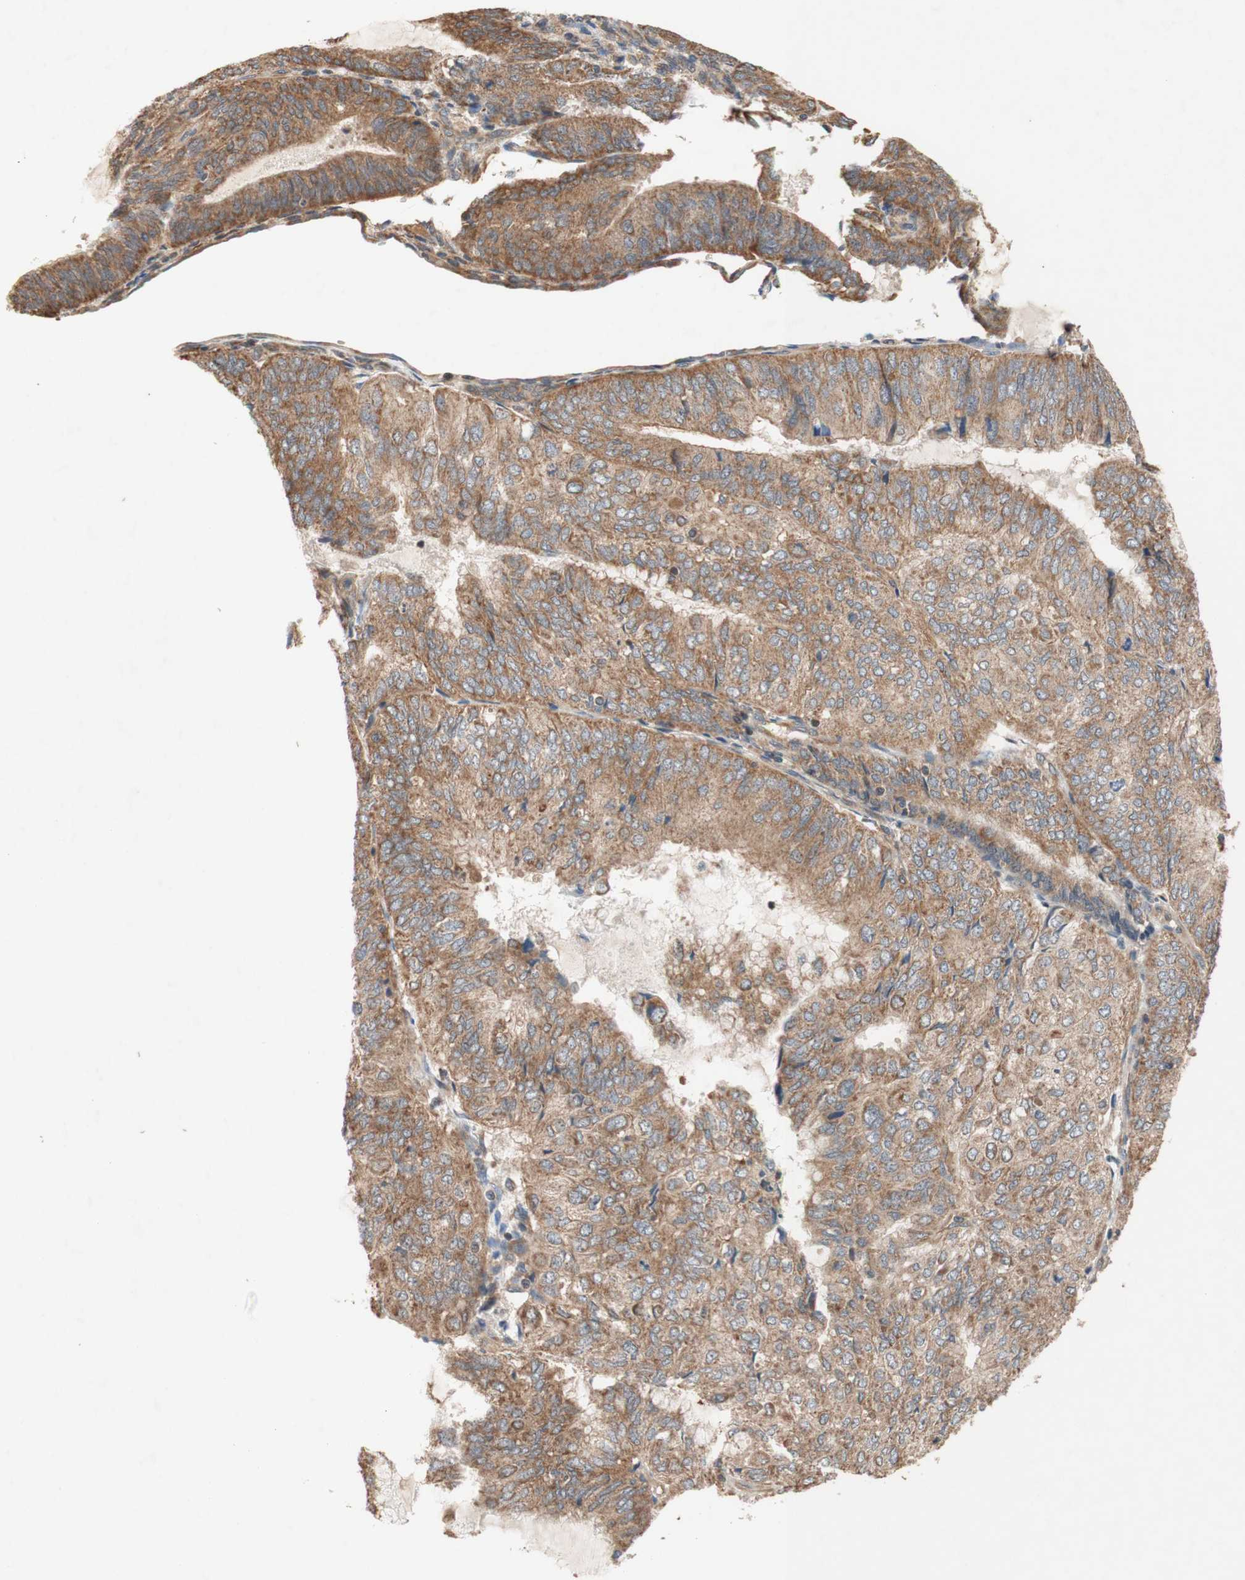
{"staining": {"intensity": "moderate", "quantity": "25%-75%", "location": "cytoplasmic/membranous"}, "tissue": "endometrial cancer", "cell_type": "Tumor cells", "image_type": "cancer", "snomed": [{"axis": "morphology", "description": "Adenocarcinoma, NOS"}, {"axis": "topography", "description": "Endometrium"}], "caption": "A brown stain labels moderate cytoplasmic/membranous expression of a protein in endometrial adenocarcinoma tumor cells.", "gene": "DDOST", "patient": {"sex": "female", "age": 81}}